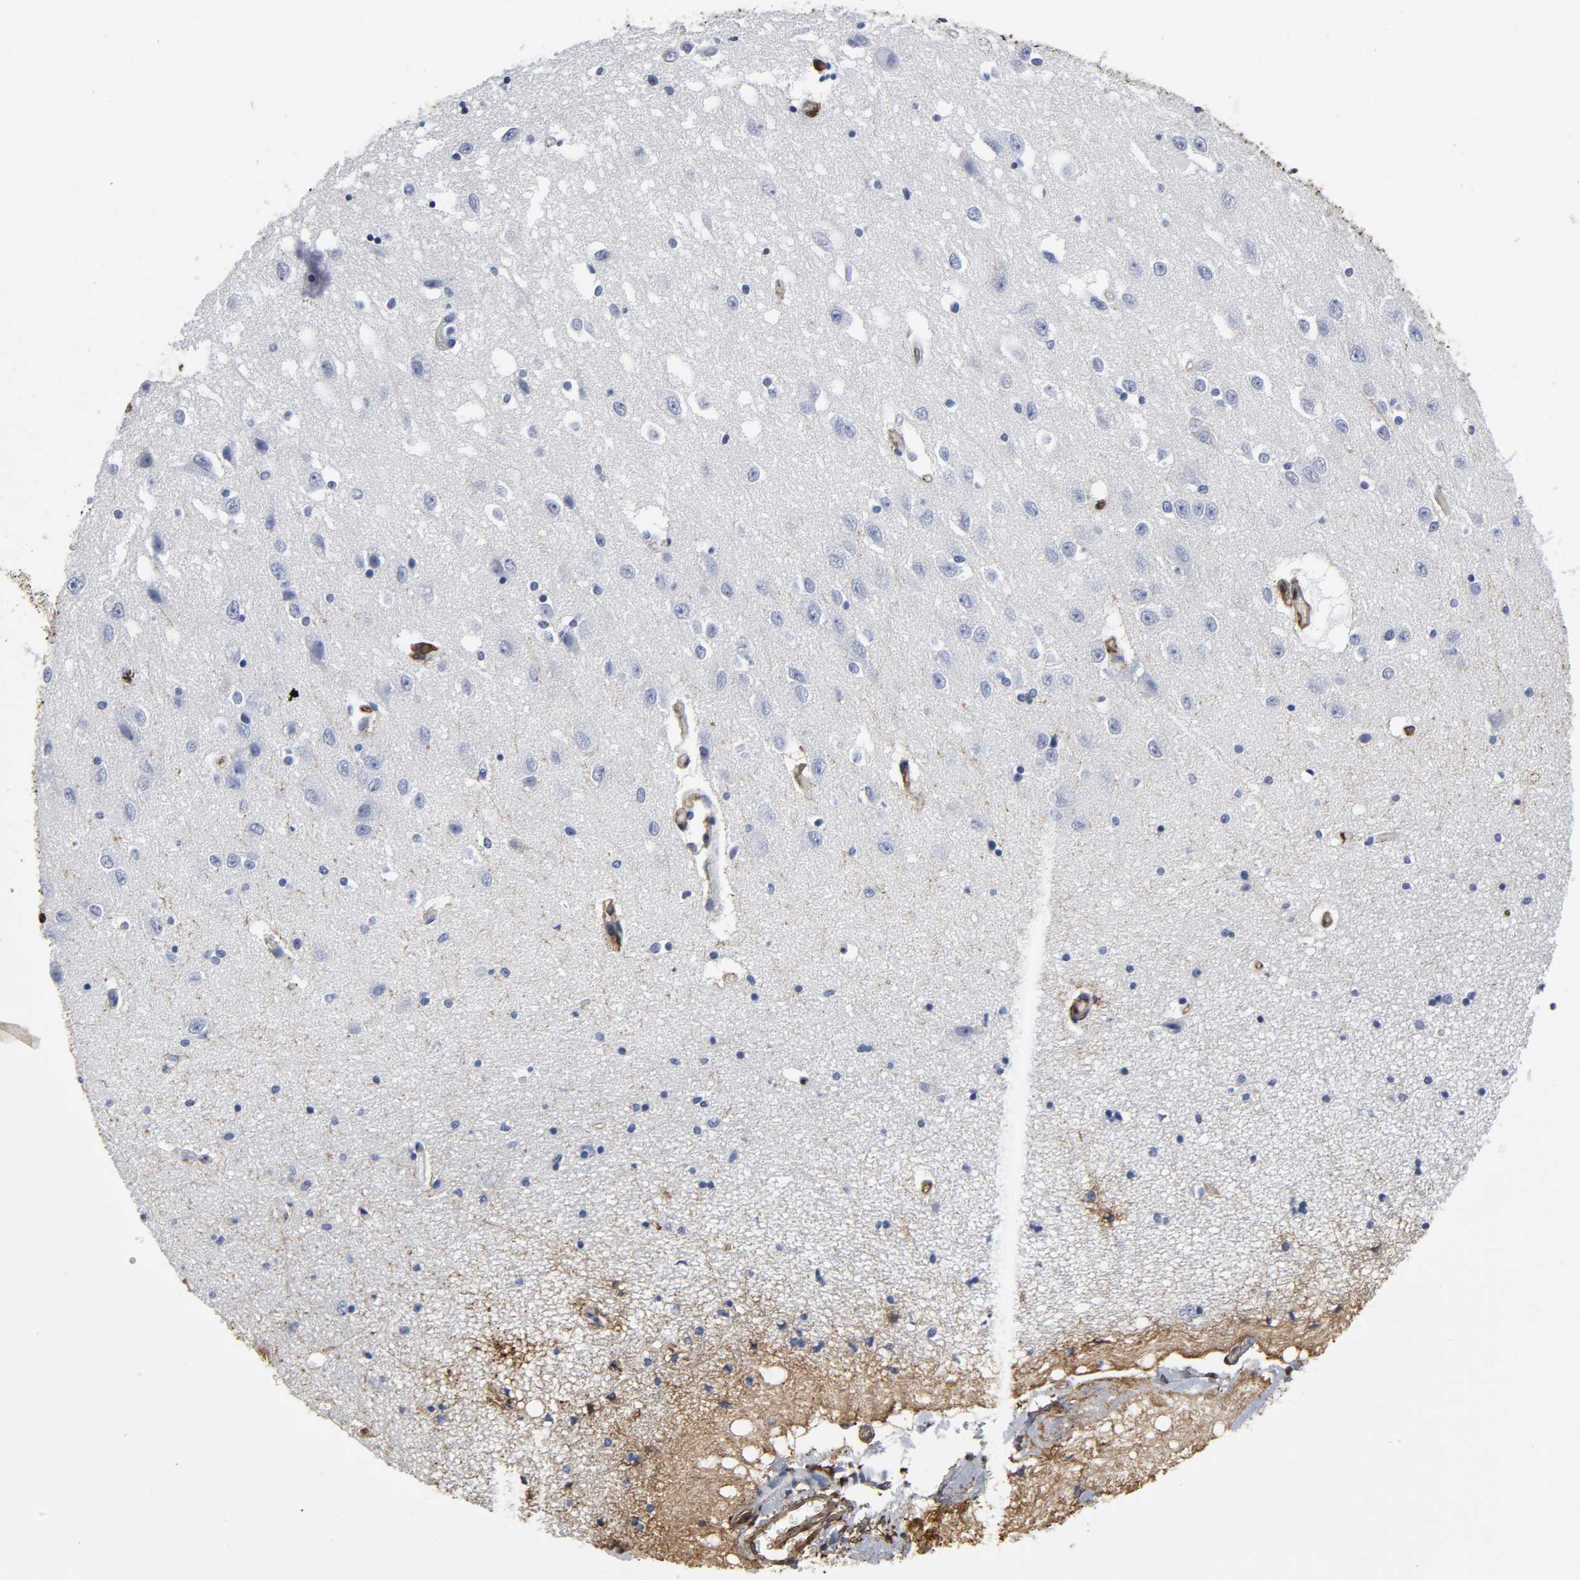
{"staining": {"intensity": "moderate", "quantity": "<25%", "location": "cytoplasmic/membranous"}, "tissue": "hippocampus", "cell_type": "Glial cells", "image_type": "normal", "snomed": [{"axis": "morphology", "description": "Normal tissue, NOS"}, {"axis": "topography", "description": "Hippocampus"}], "caption": "Hippocampus stained with IHC exhibits moderate cytoplasmic/membranous positivity in about <25% of glial cells.", "gene": "ANXA2", "patient": {"sex": "female", "age": 54}}